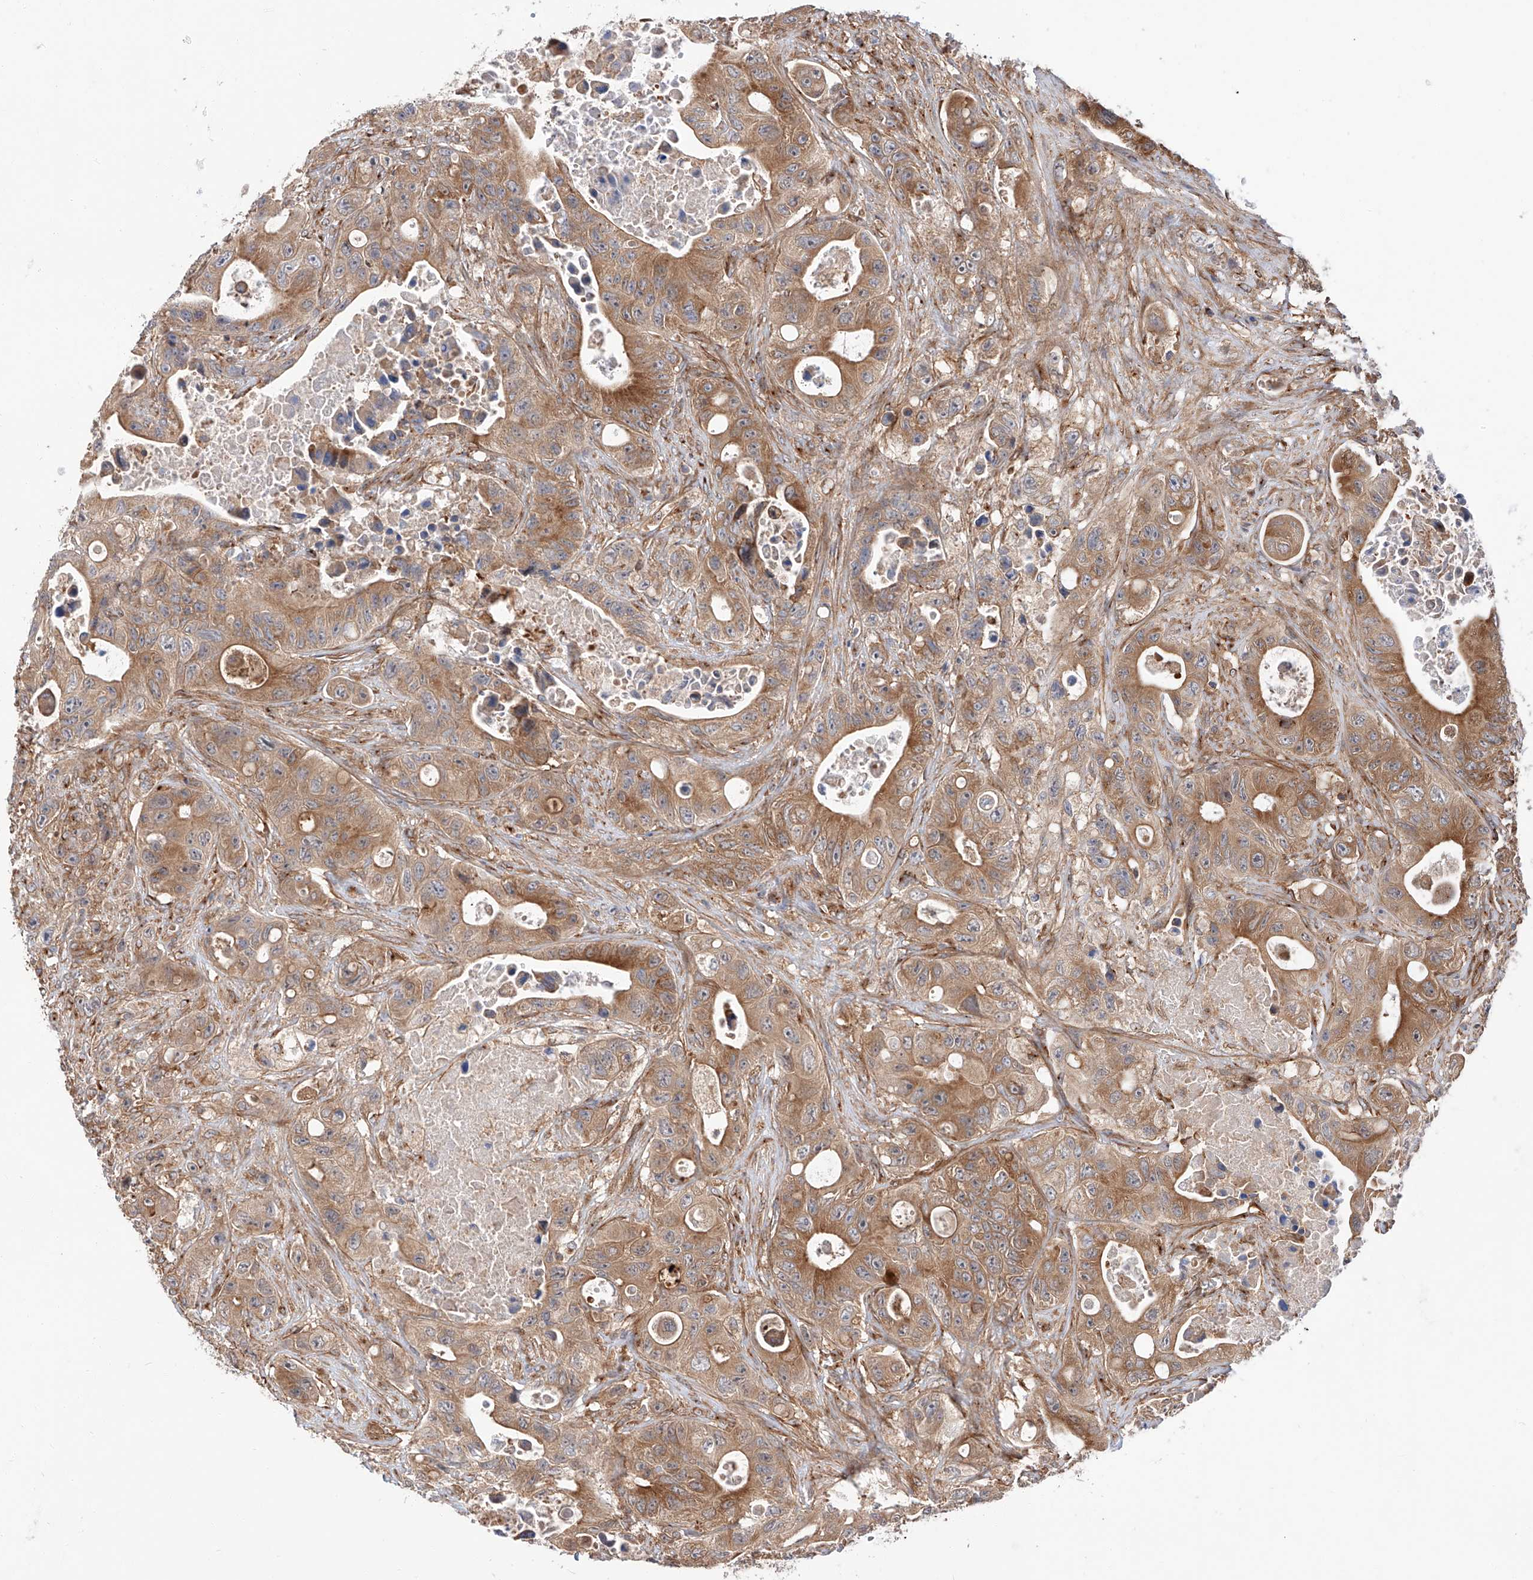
{"staining": {"intensity": "moderate", "quantity": ">75%", "location": "cytoplasmic/membranous"}, "tissue": "colorectal cancer", "cell_type": "Tumor cells", "image_type": "cancer", "snomed": [{"axis": "morphology", "description": "Adenocarcinoma, NOS"}, {"axis": "topography", "description": "Colon"}], "caption": "This is an image of immunohistochemistry staining of colorectal cancer, which shows moderate expression in the cytoplasmic/membranous of tumor cells.", "gene": "ISCA2", "patient": {"sex": "female", "age": 46}}